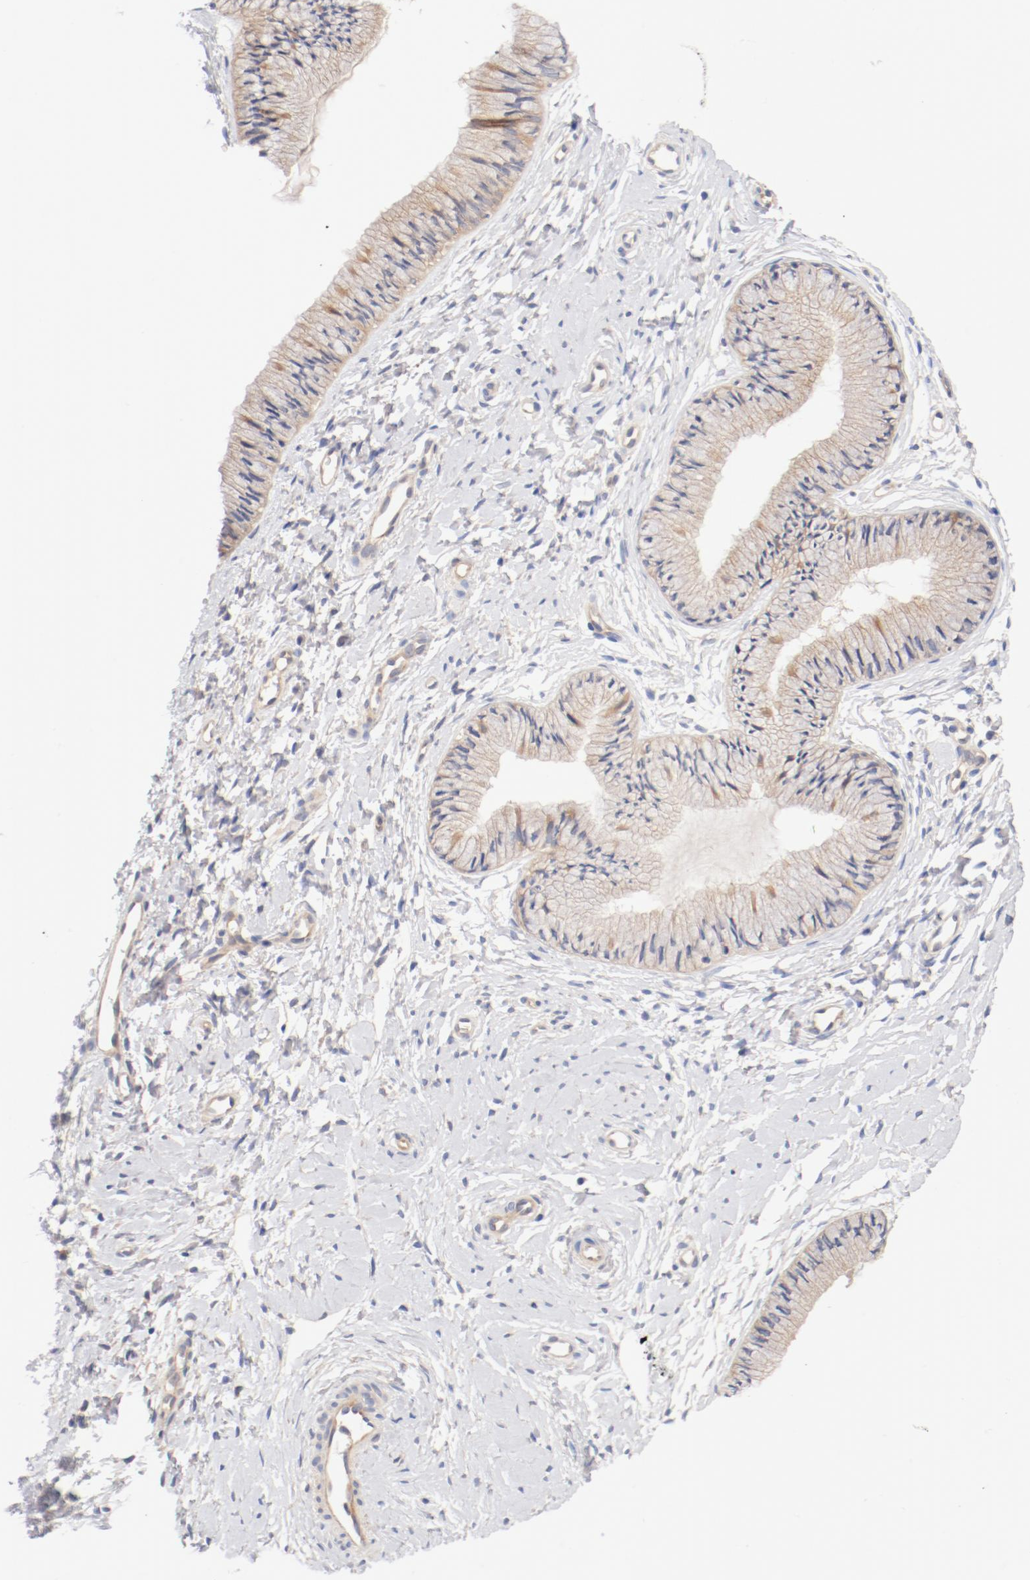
{"staining": {"intensity": "weak", "quantity": ">75%", "location": "cytoplasmic/membranous"}, "tissue": "cervix", "cell_type": "Glandular cells", "image_type": "normal", "snomed": [{"axis": "morphology", "description": "Normal tissue, NOS"}, {"axis": "topography", "description": "Cervix"}], "caption": "Glandular cells show low levels of weak cytoplasmic/membranous staining in approximately >75% of cells in unremarkable human cervix. (Stains: DAB in brown, nuclei in blue, Microscopy: brightfield microscopy at high magnification).", "gene": "DYNC1H1", "patient": {"sex": "female", "age": 46}}